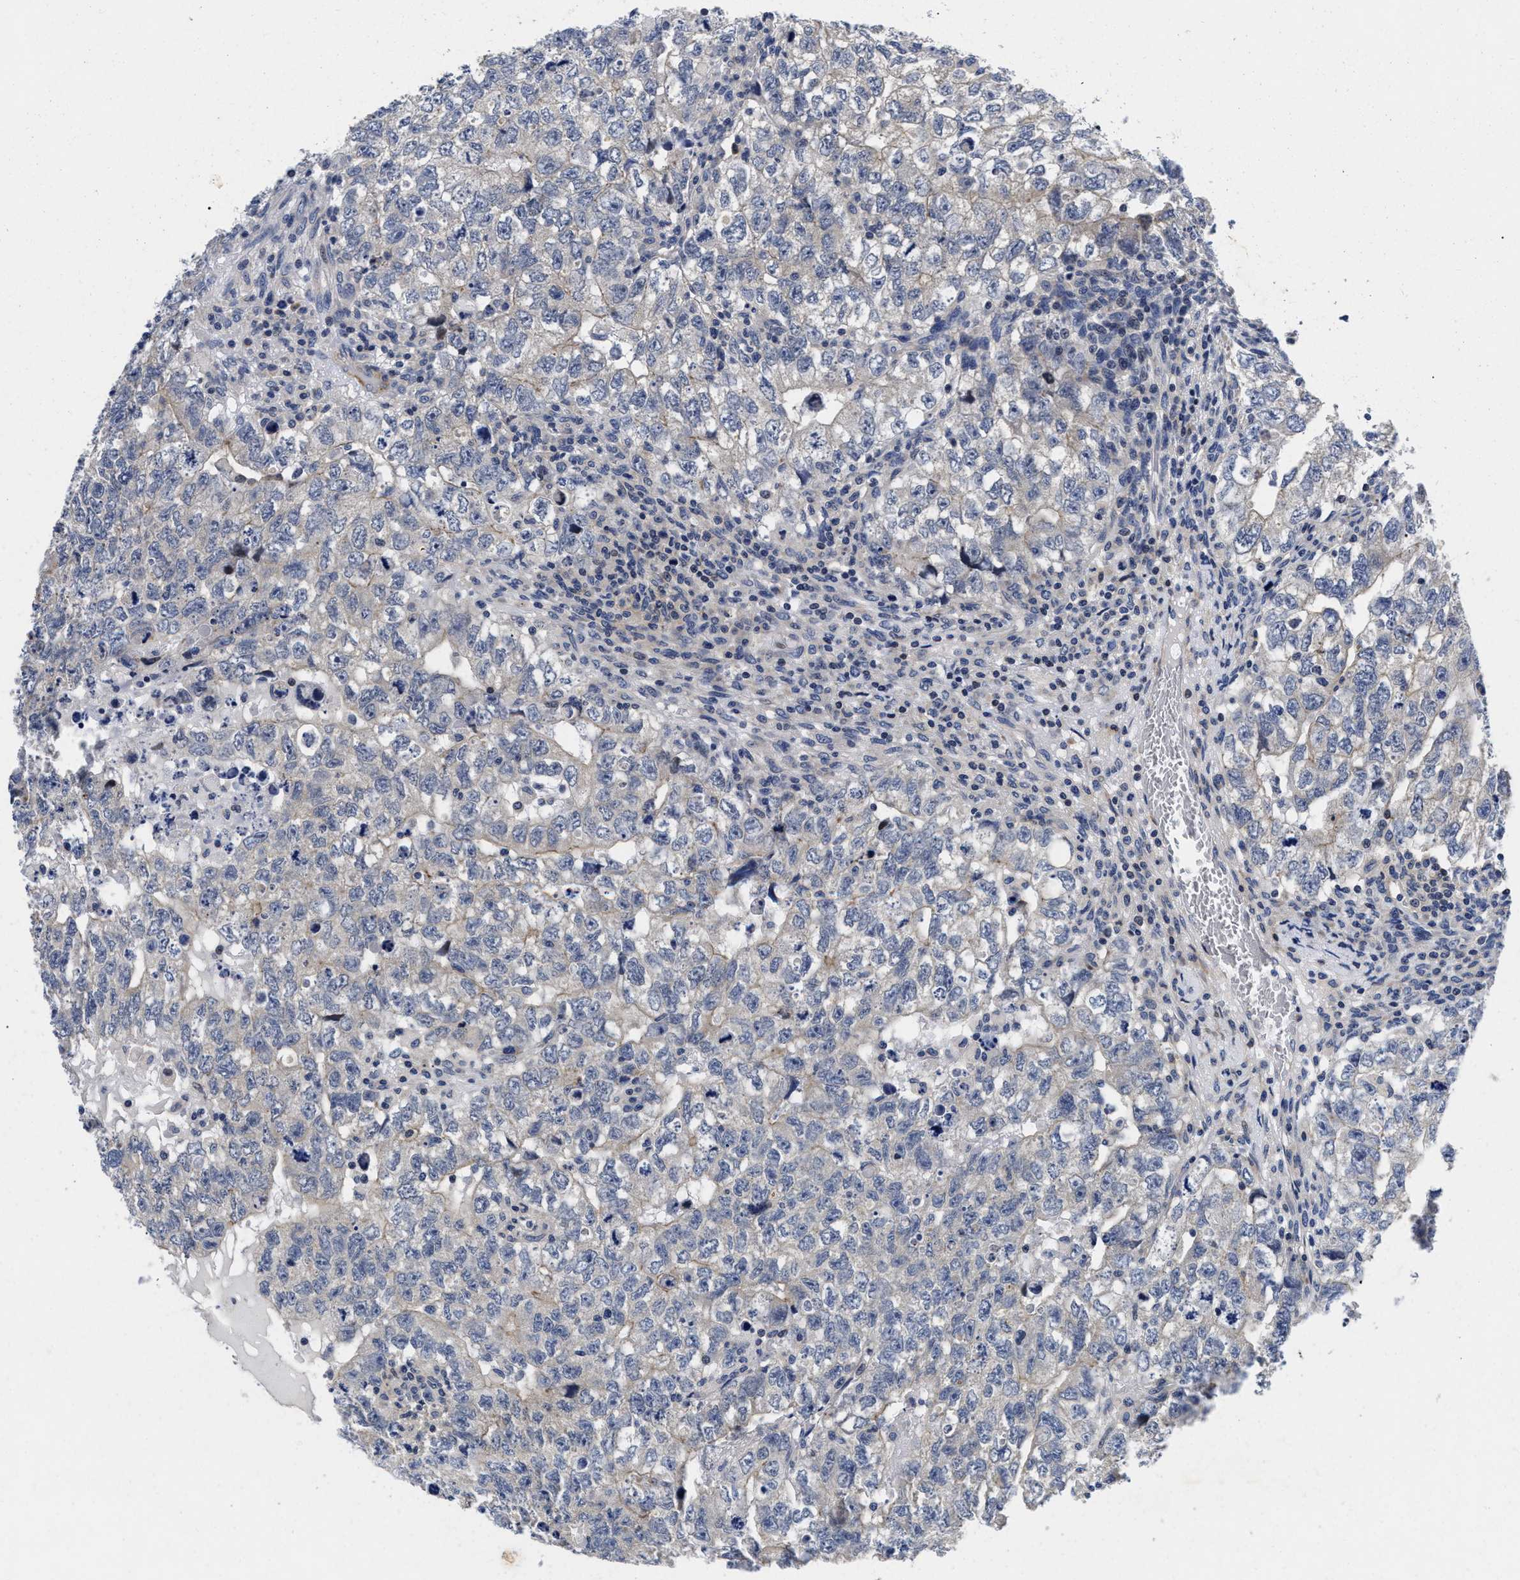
{"staining": {"intensity": "negative", "quantity": "none", "location": "none"}, "tissue": "testis cancer", "cell_type": "Tumor cells", "image_type": "cancer", "snomed": [{"axis": "morphology", "description": "Carcinoma, Embryonal, NOS"}, {"axis": "topography", "description": "Testis"}], "caption": "Protein analysis of testis embryonal carcinoma exhibits no significant expression in tumor cells.", "gene": "LAD1", "patient": {"sex": "male", "age": 36}}